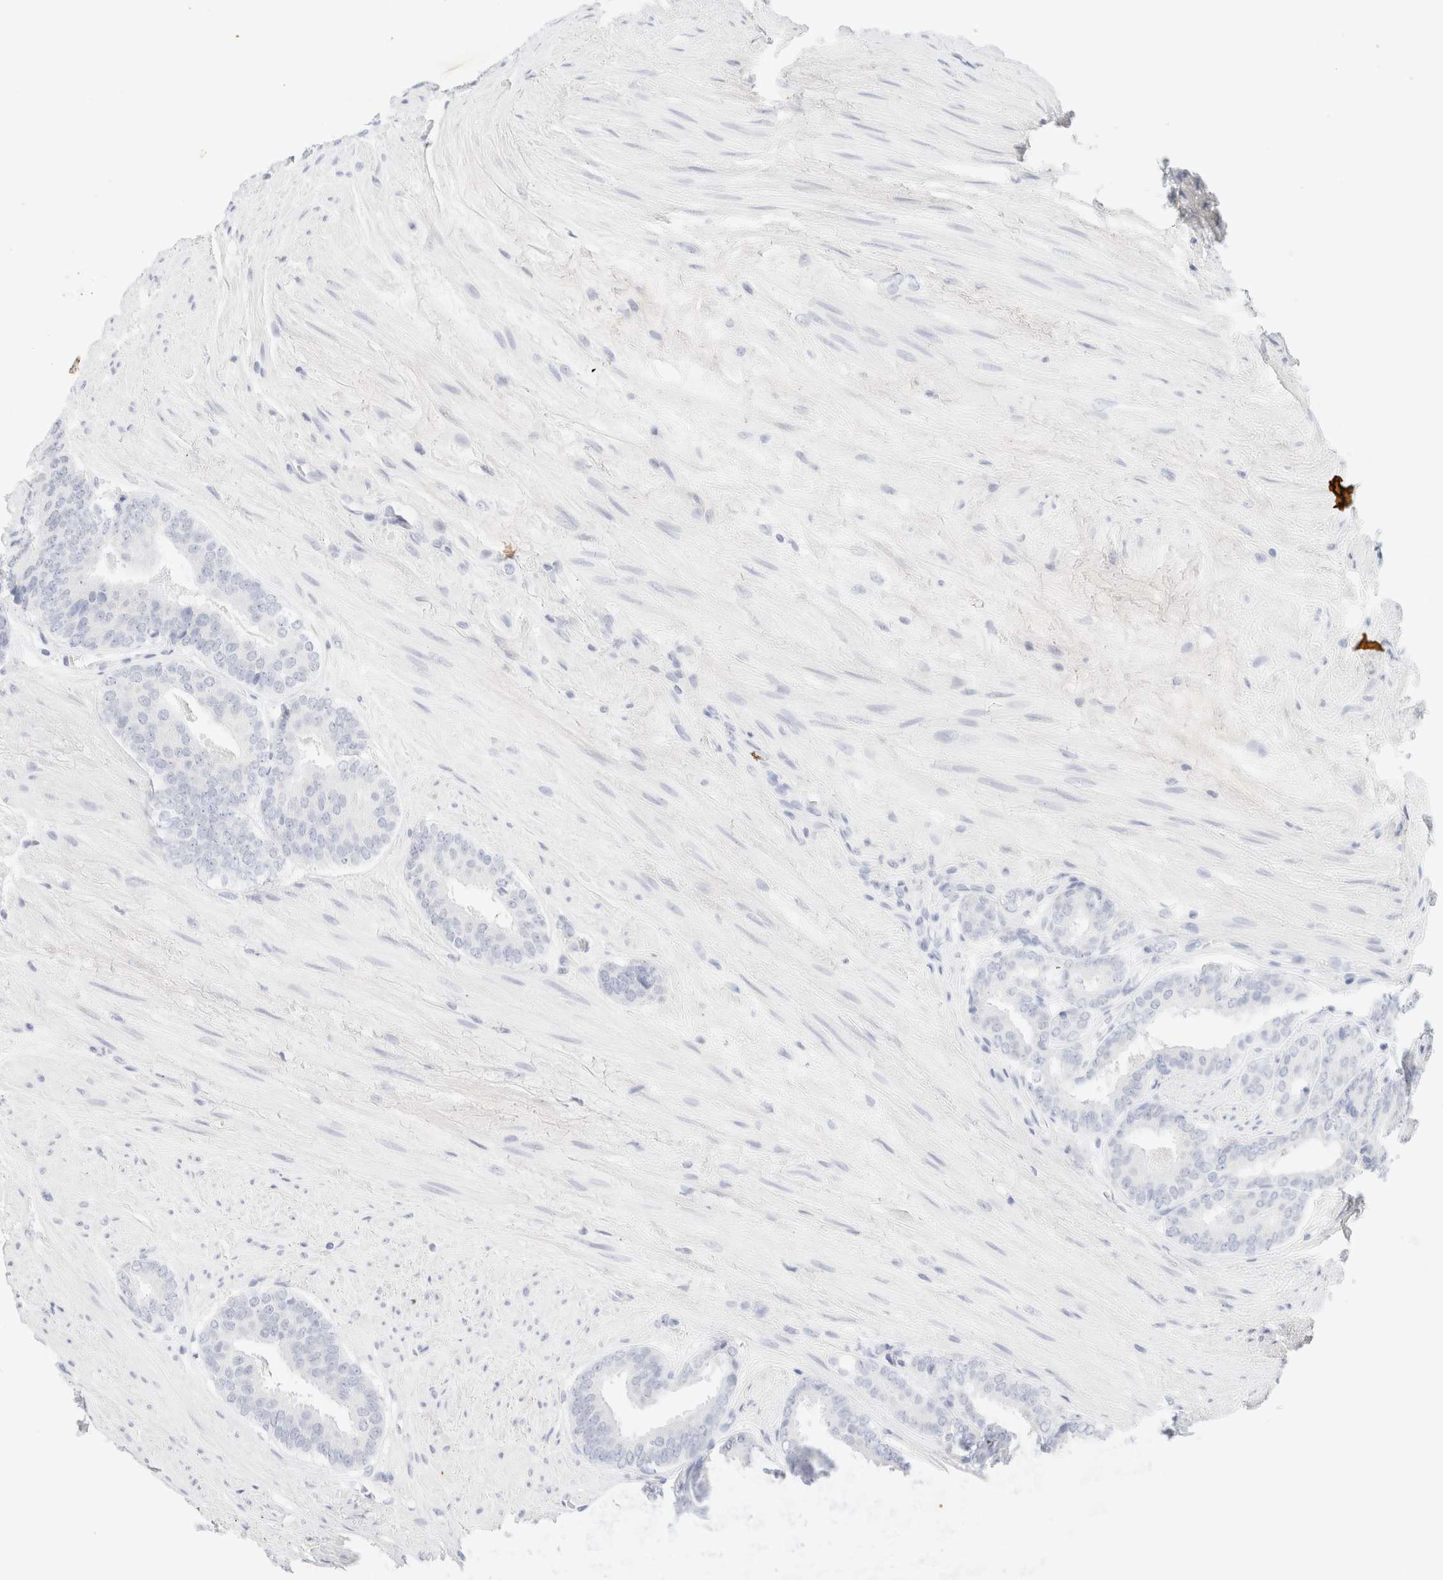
{"staining": {"intensity": "negative", "quantity": "none", "location": "none"}, "tissue": "prostate cancer", "cell_type": "Tumor cells", "image_type": "cancer", "snomed": [{"axis": "morphology", "description": "Adenocarcinoma, Low grade"}, {"axis": "topography", "description": "Prostate"}], "caption": "There is no significant expression in tumor cells of adenocarcinoma (low-grade) (prostate).", "gene": "KRT15", "patient": {"sex": "male", "age": 69}}